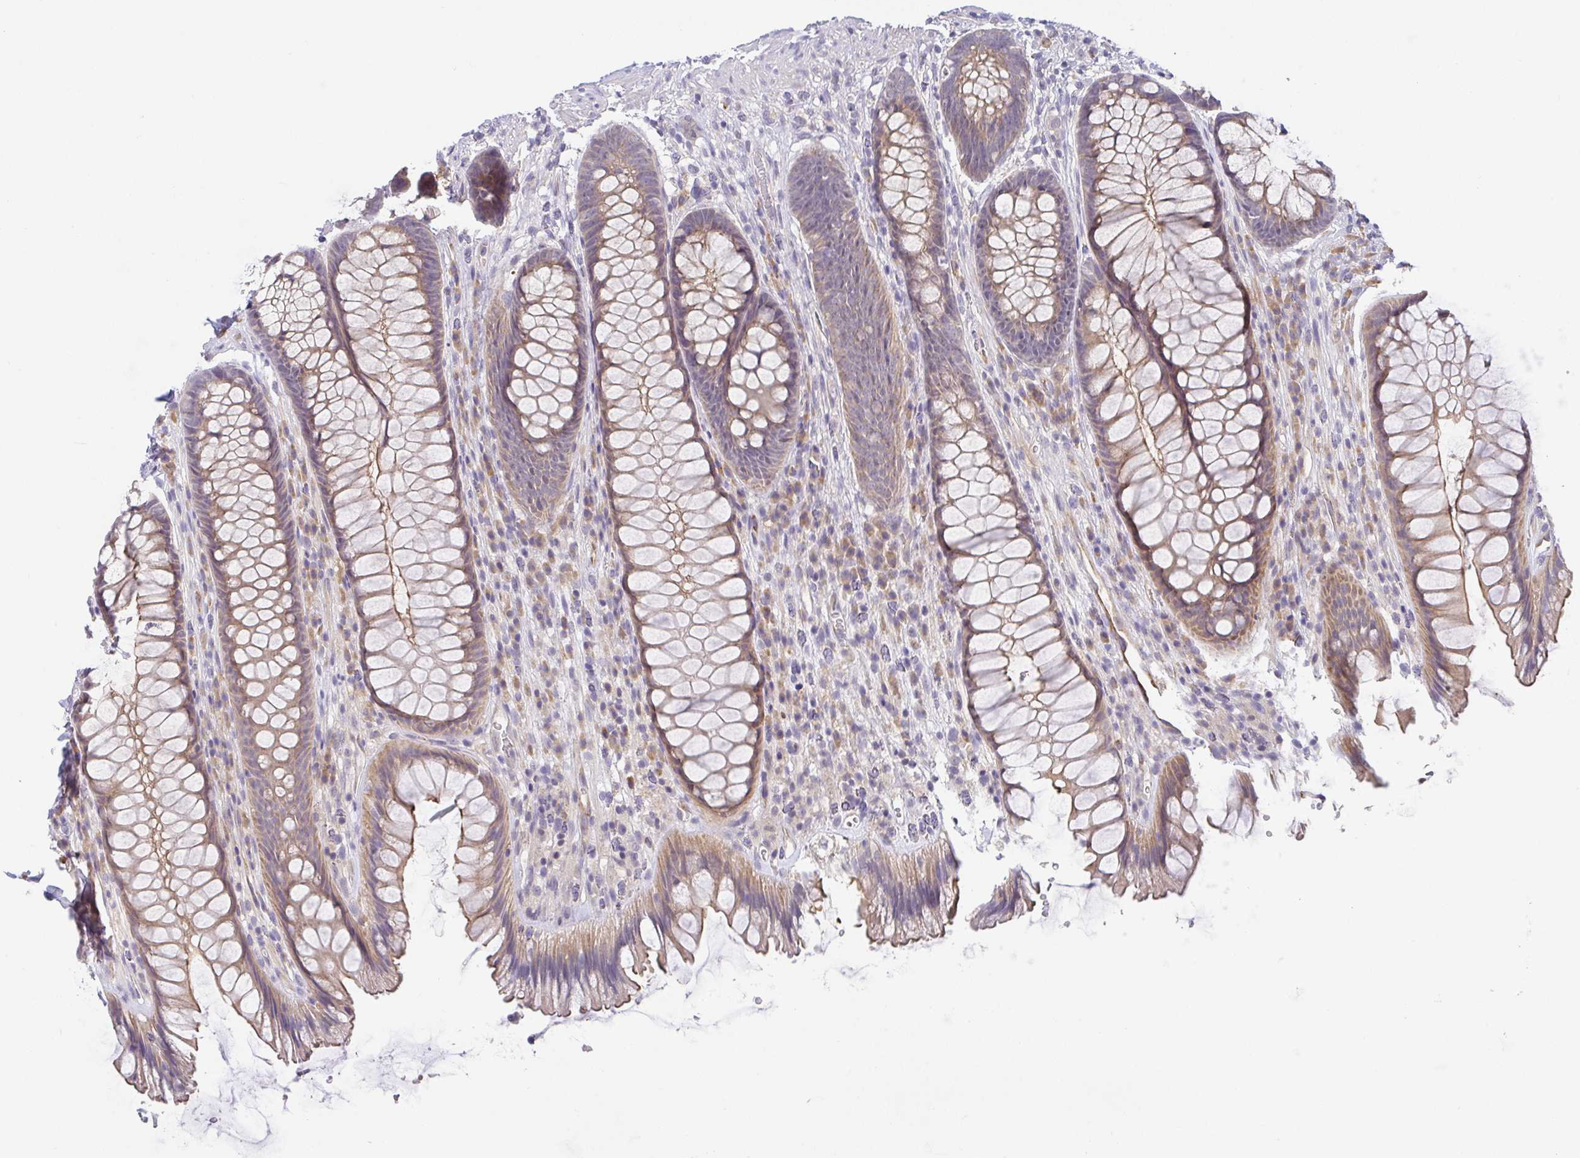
{"staining": {"intensity": "weak", "quantity": ">75%", "location": "cytoplasmic/membranous"}, "tissue": "rectum", "cell_type": "Glandular cells", "image_type": "normal", "snomed": [{"axis": "morphology", "description": "Normal tissue, NOS"}, {"axis": "topography", "description": "Rectum"}], "caption": "Rectum stained with immunohistochemistry (IHC) demonstrates weak cytoplasmic/membranous positivity in approximately >75% of glandular cells. Nuclei are stained in blue.", "gene": "BCL2L1", "patient": {"sex": "male", "age": 53}}